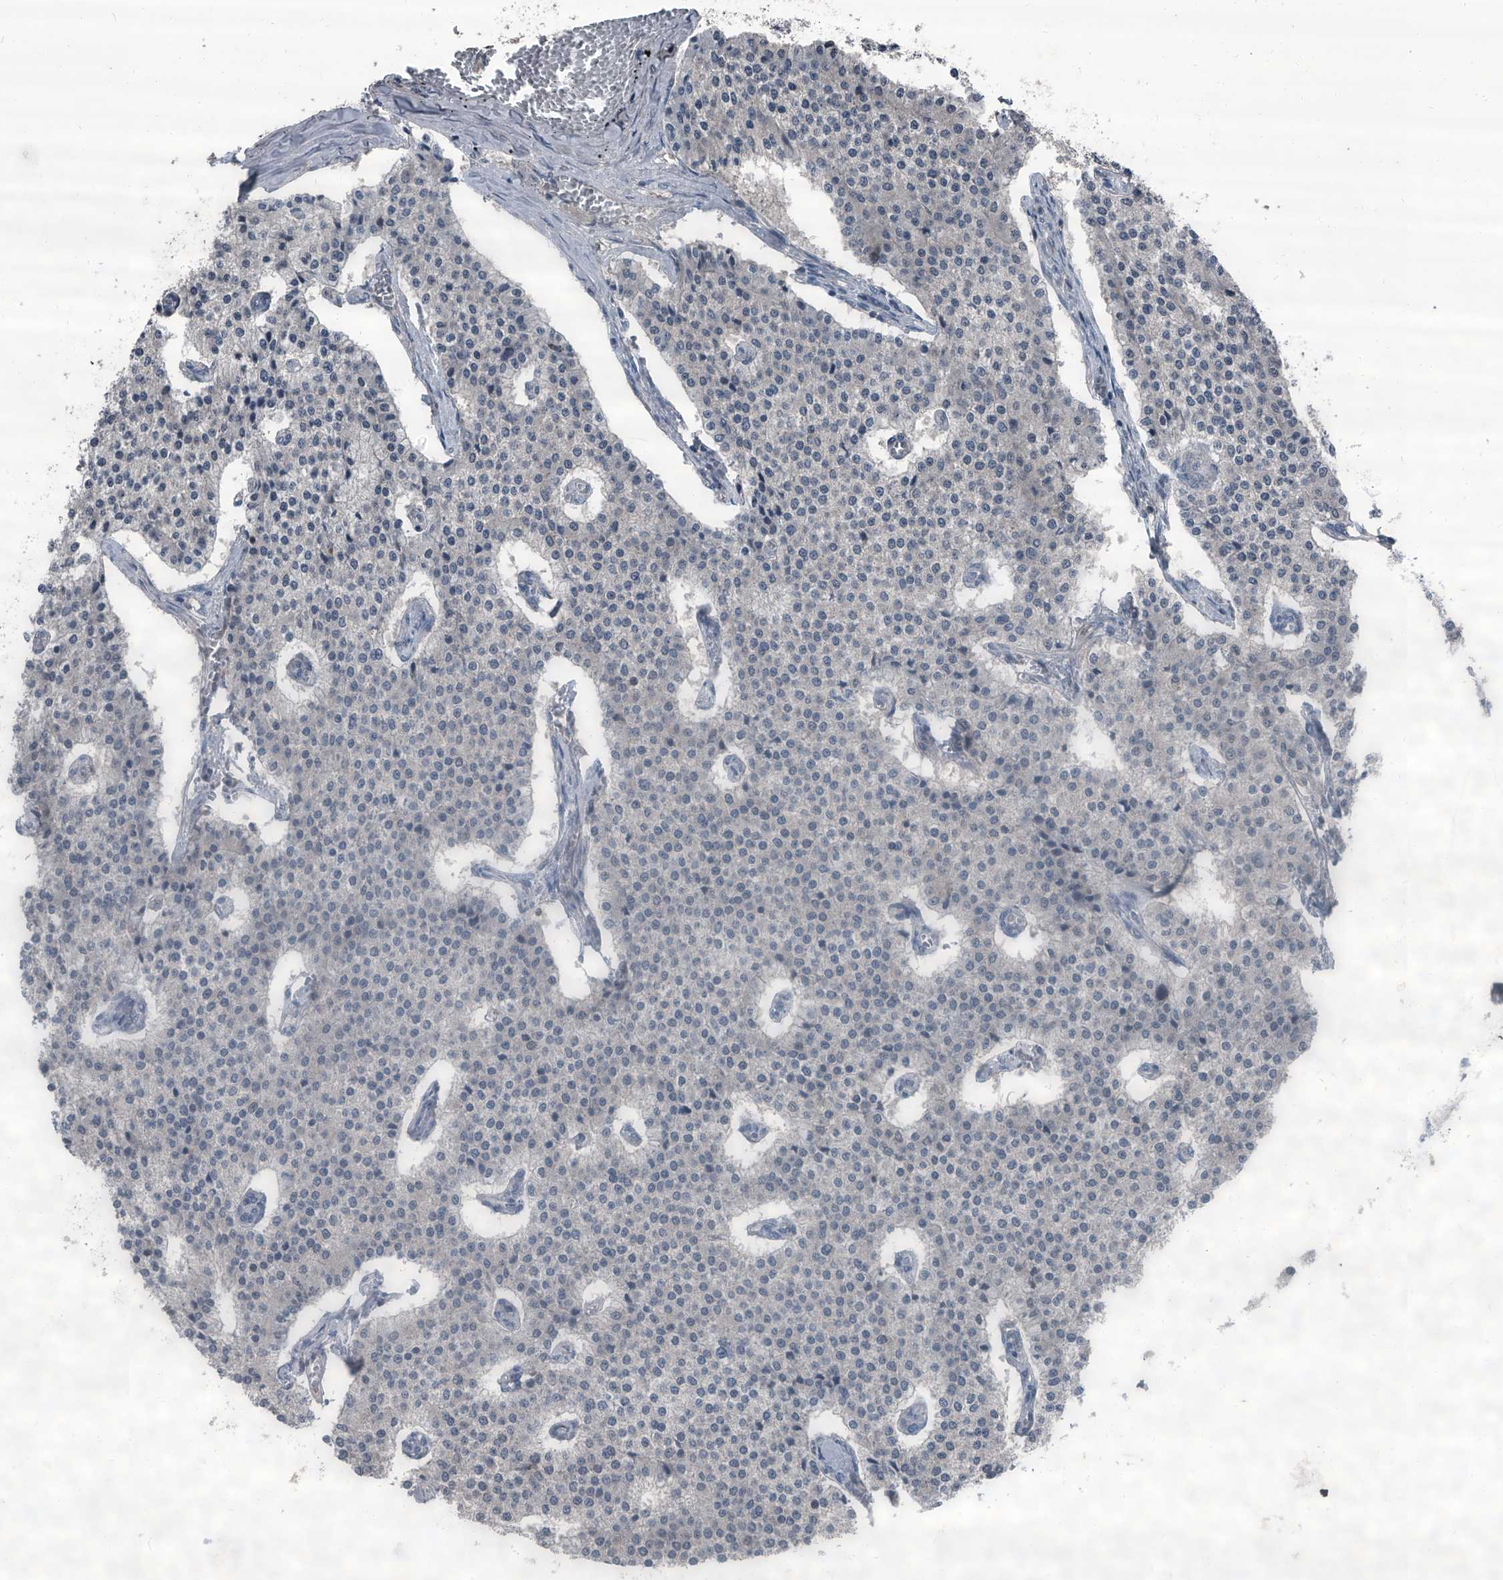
{"staining": {"intensity": "negative", "quantity": "none", "location": "none"}, "tissue": "carcinoid", "cell_type": "Tumor cells", "image_type": "cancer", "snomed": [{"axis": "morphology", "description": "Carcinoid, malignant, NOS"}, {"axis": "topography", "description": "Colon"}], "caption": "Tumor cells are negative for brown protein staining in carcinoid.", "gene": "OARD1", "patient": {"sex": "female", "age": 52}}